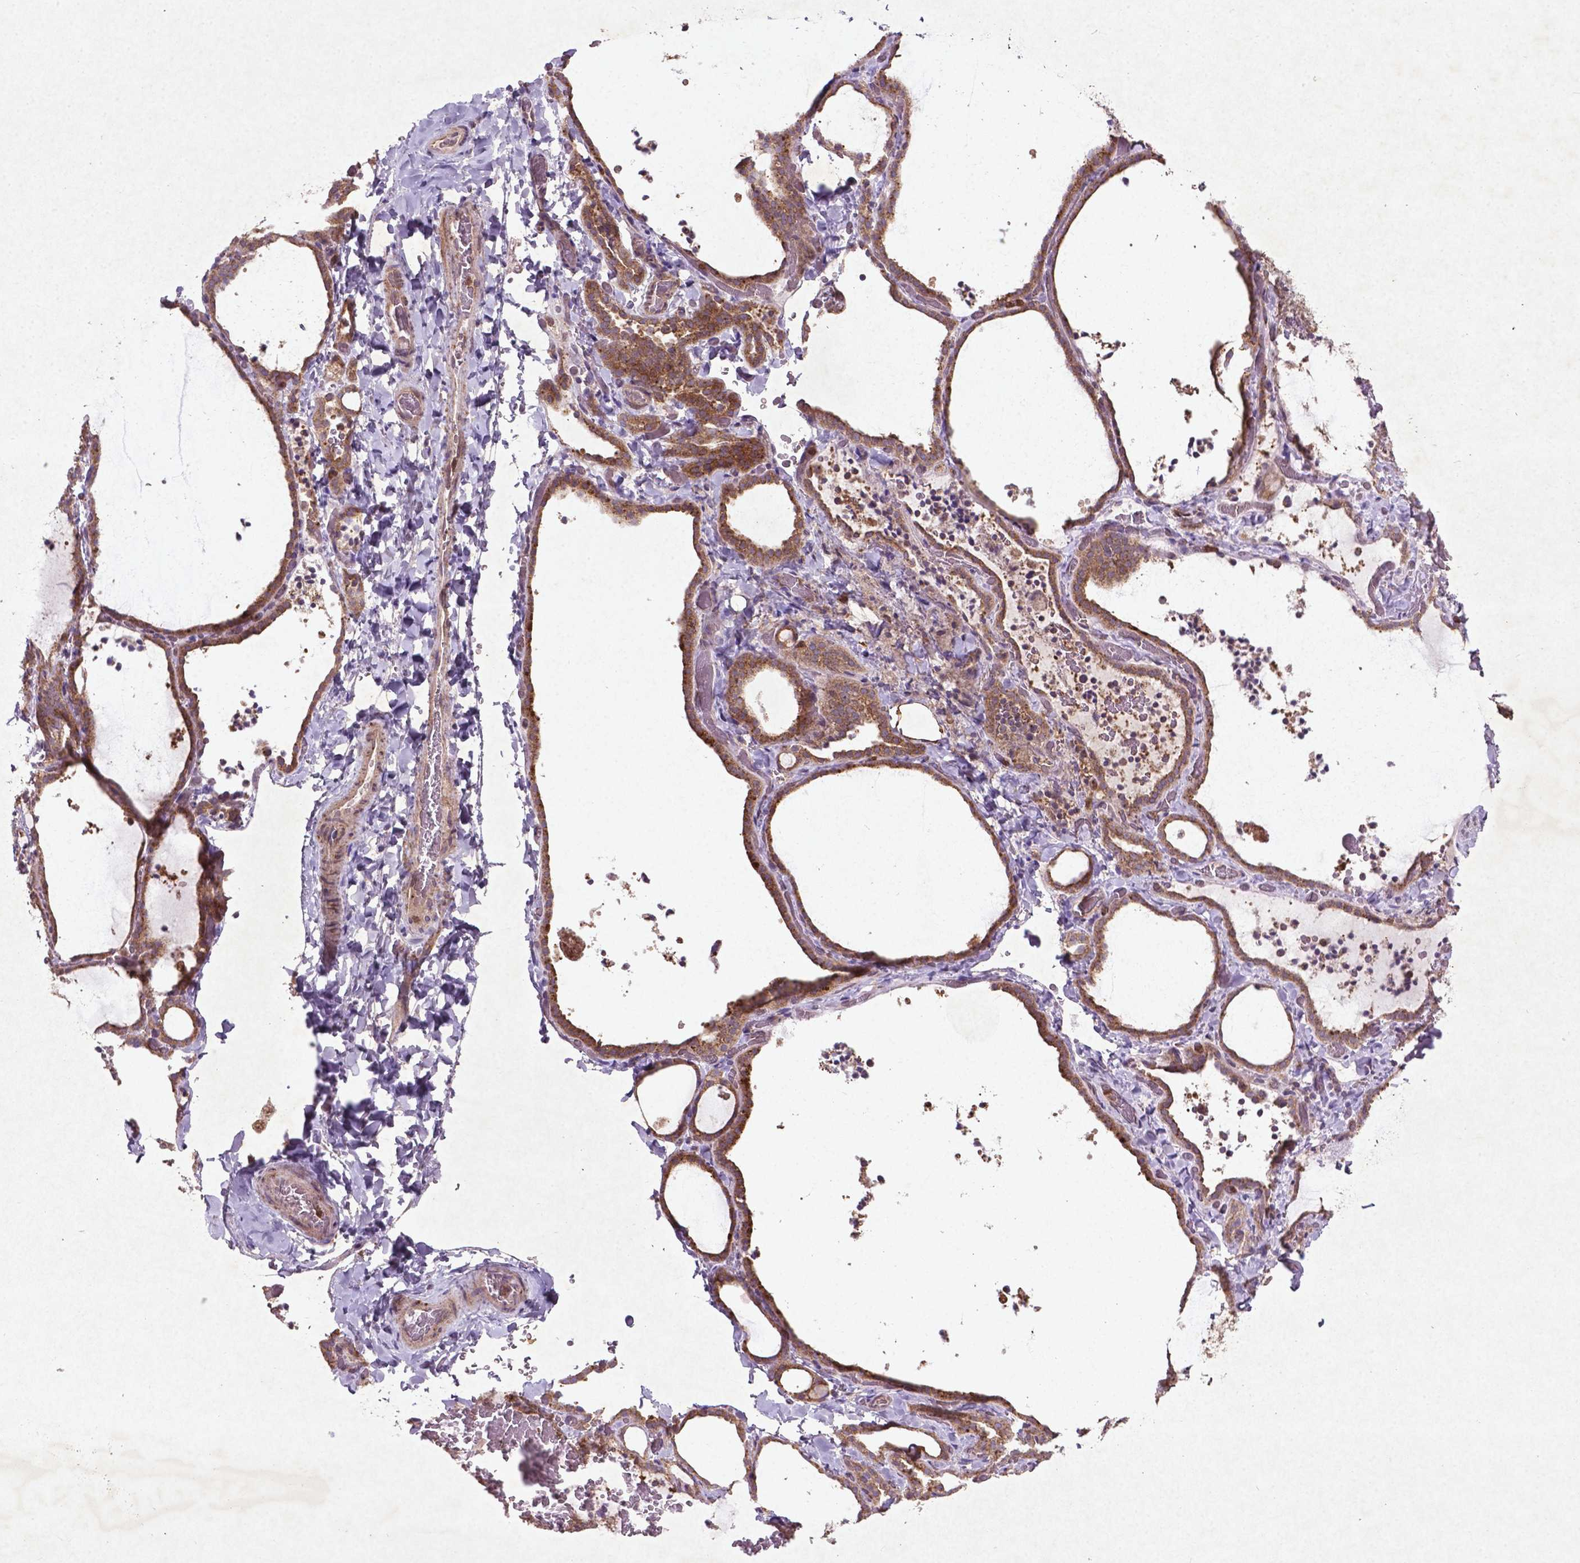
{"staining": {"intensity": "moderate", "quantity": ">75%", "location": "cytoplasmic/membranous"}, "tissue": "thyroid gland", "cell_type": "Glandular cells", "image_type": "normal", "snomed": [{"axis": "morphology", "description": "Normal tissue, NOS"}, {"axis": "topography", "description": "Thyroid gland"}], "caption": "Immunohistochemistry (DAB) staining of normal human thyroid gland exhibits moderate cytoplasmic/membranous protein positivity in approximately >75% of glandular cells. Ihc stains the protein of interest in brown and the nuclei are stained blue.", "gene": "MTOR", "patient": {"sex": "female", "age": 22}}